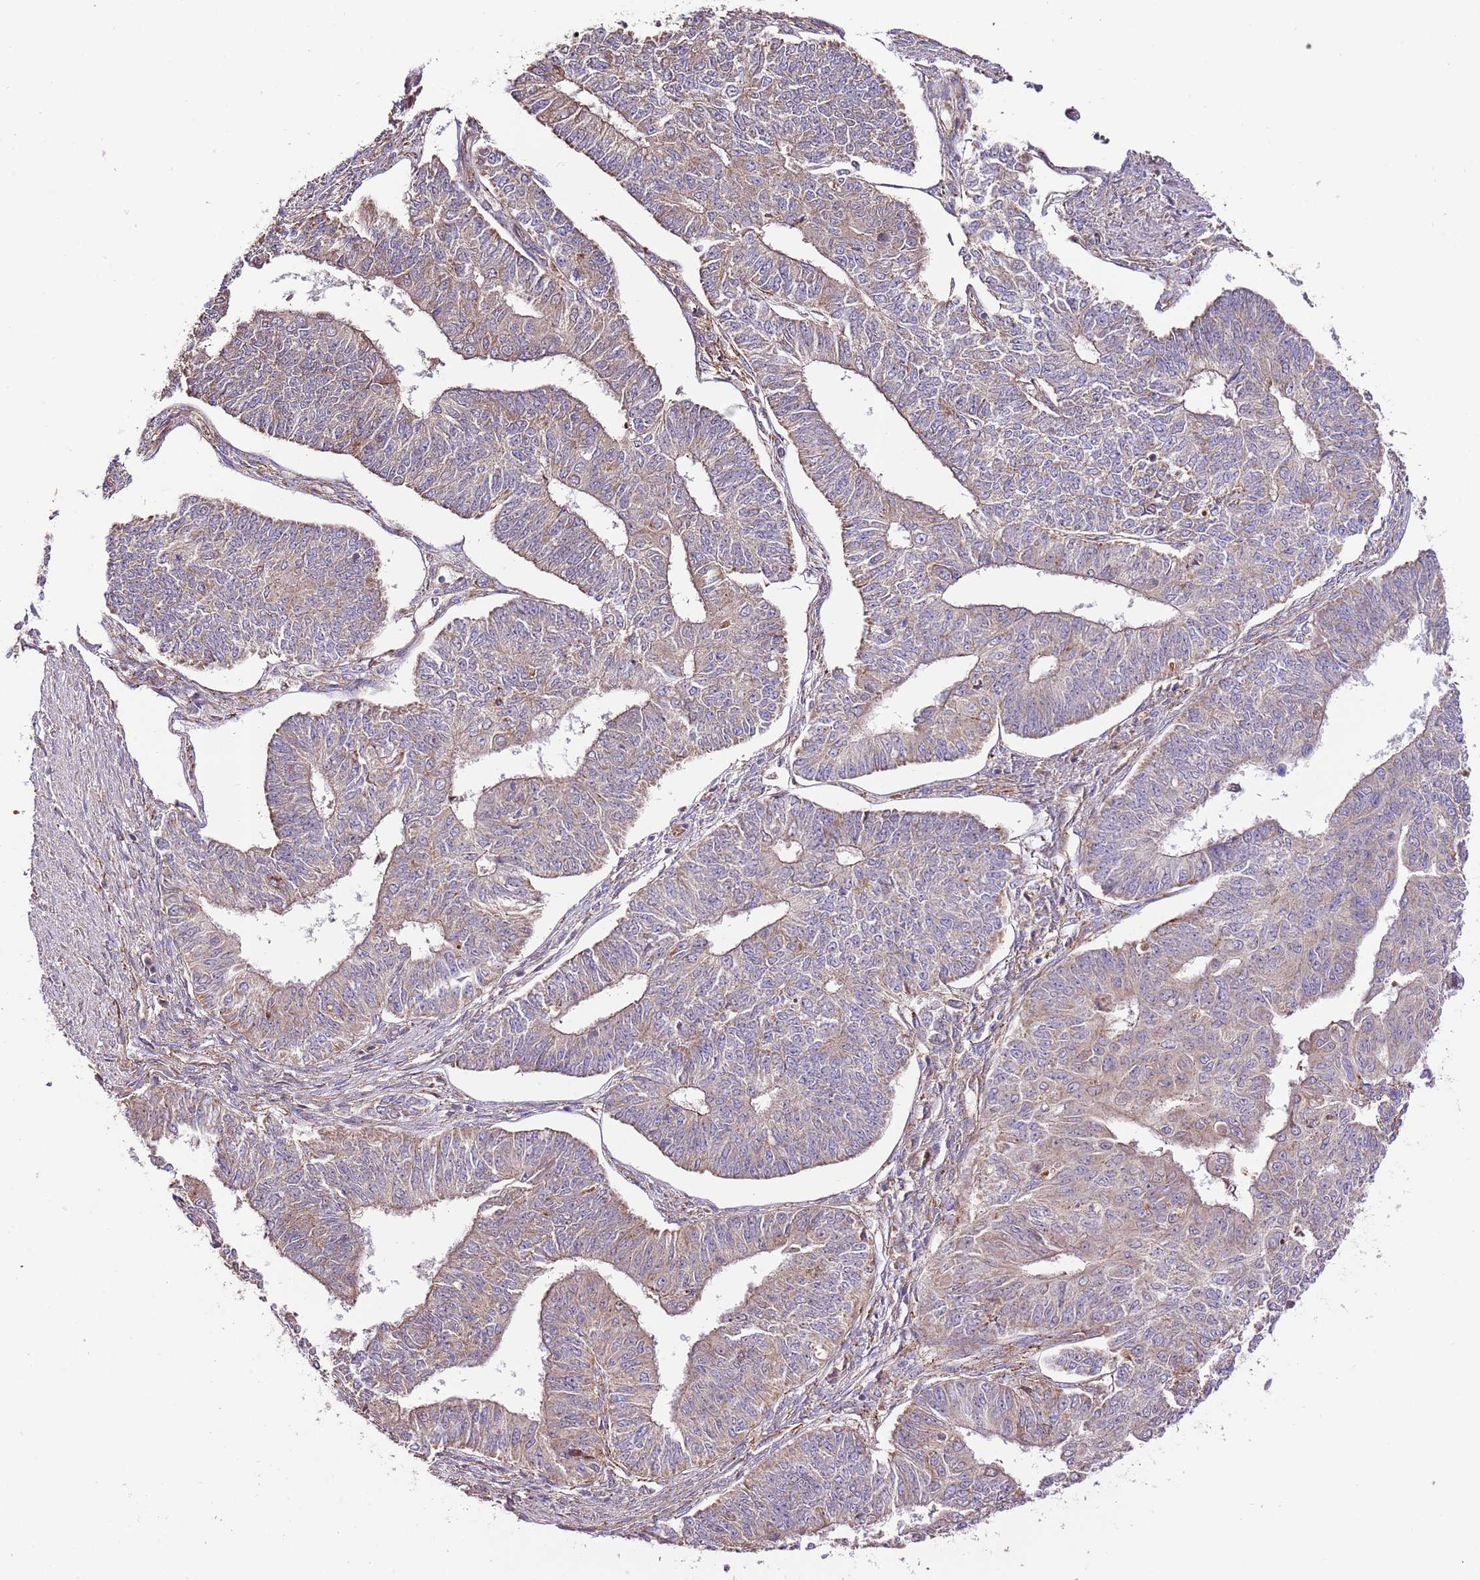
{"staining": {"intensity": "weak", "quantity": ">75%", "location": "cytoplasmic/membranous"}, "tissue": "endometrial cancer", "cell_type": "Tumor cells", "image_type": "cancer", "snomed": [{"axis": "morphology", "description": "Adenocarcinoma, NOS"}, {"axis": "topography", "description": "Endometrium"}], "caption": "Endometrial cancer tissue displays weak cytoplasmic/membranous staining in about >75% of tumor cells", "gene": "DOCK6", "patient": {"sex": "female", "age": 32}}